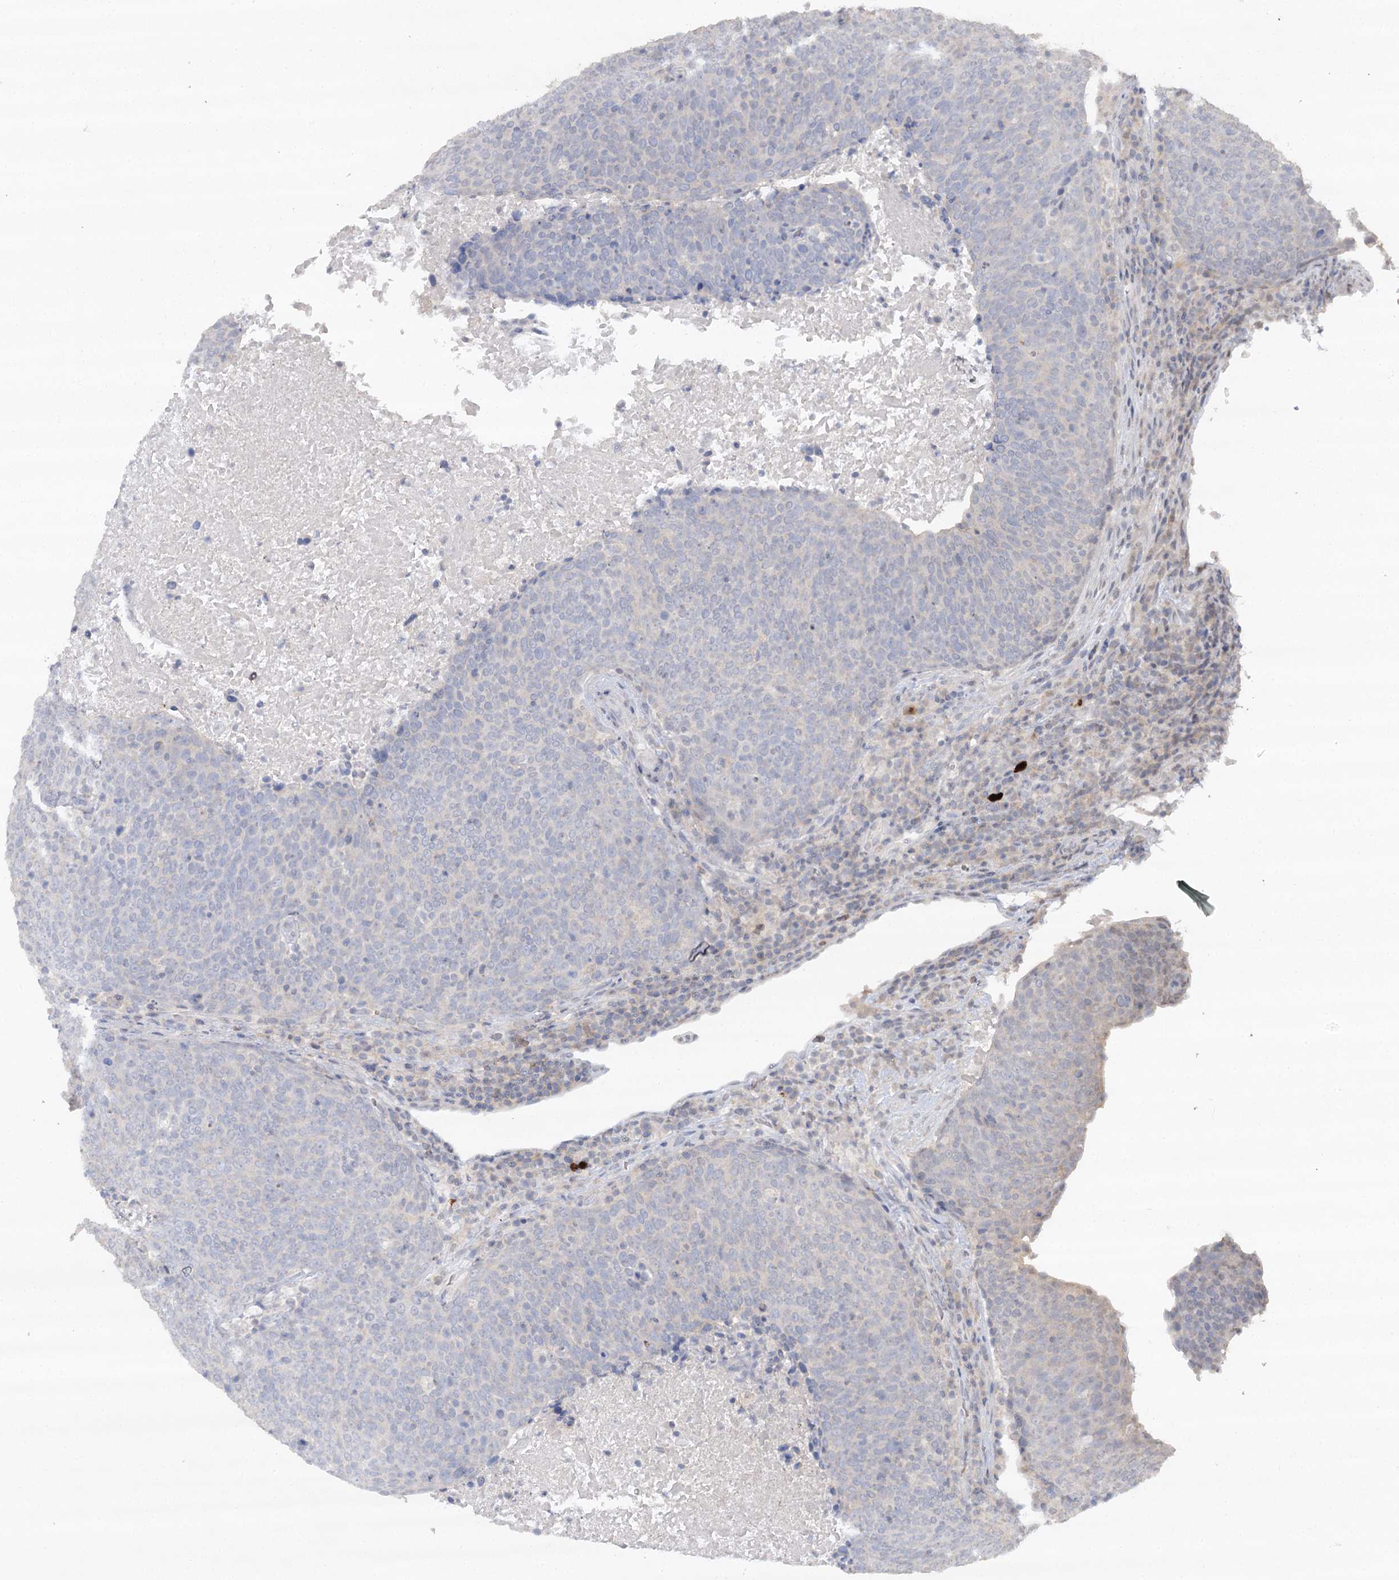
{"staining": {"intensity": "negative", "quantity": "none", "location": "none"}, "tissue": "head and neck cancer", "cell_type": "Tumor cells", "image_type": "cancer", "snomed": [{"axis": "morphology", "description": "Squamous cell carcinoma, NOS"}, {"axis": "morphology", "description": "Squamous cell carcinoma, metastatic, NOS"}, {"axis": "topography", "description": "Lymph node"}, {"axis": "topography", "description": "Head-Neck"}], "caption": "Head and neck metastatic squamous cell carcinoma was stained to show a protein in brown. There is no significant positivity in tumor cells. (DAB (3,3'-diaminobenzidine) immunohistochemistry, high magnification).", "gene": "TRAF3IP1", "patient": {"sex": "male", "age": 62}}